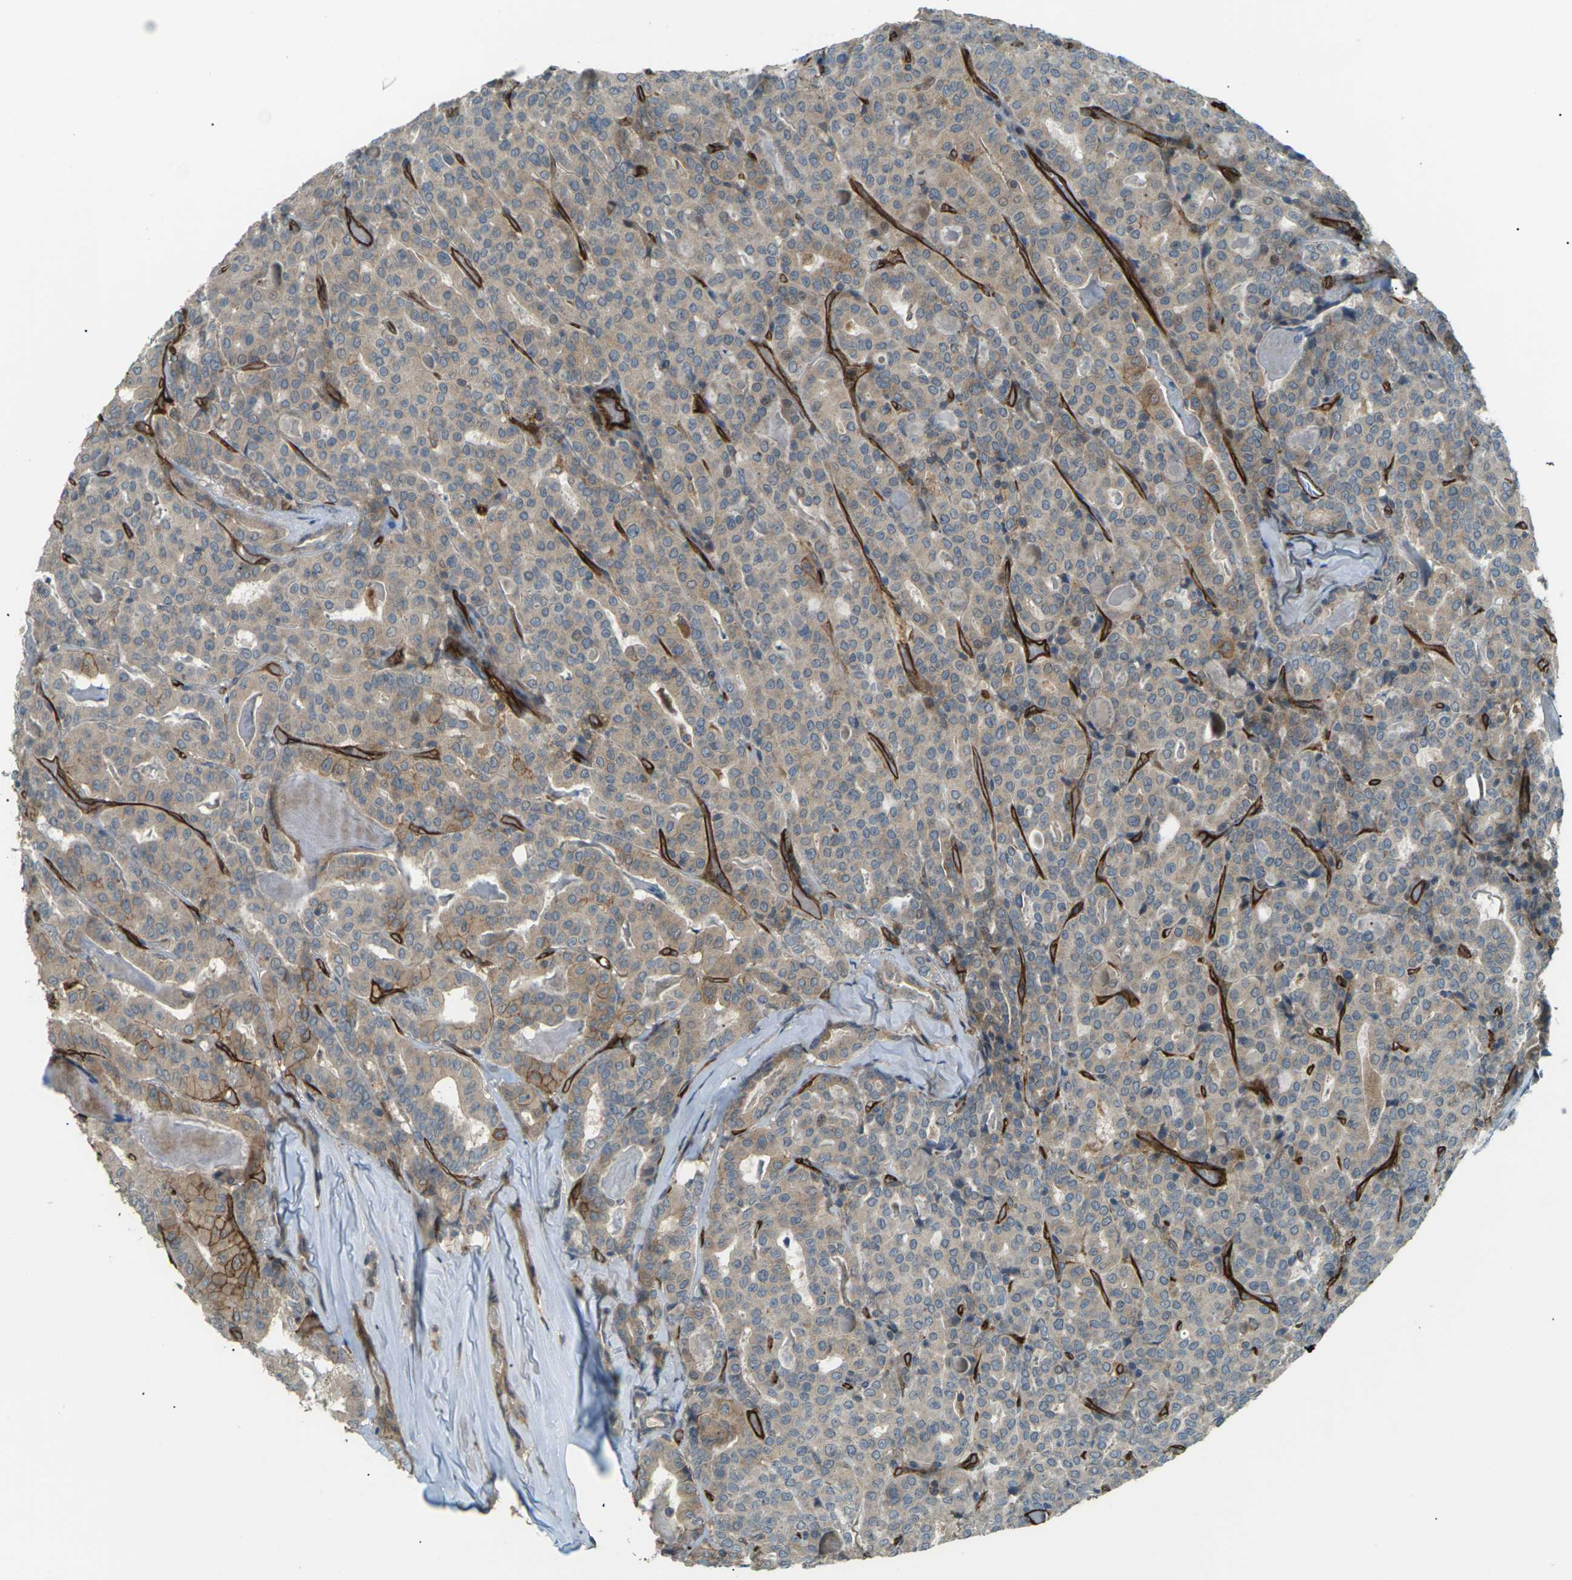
{"staining": {"intensity": "weak", "quantity": ">75%", "location": "cytoplasmic/membranous"}, "tissue": "thyroid cancer", "cell_type": "Tumor cells", "image_type": "cancer", "snomed": [{"axis": "morphology", "description": "Papillary adenocarcinoma, NOS"}, {"axis": "topography", "description": "Thyroid gland"}], "caption": "IHC of human thyroid cancer demonstrates low levels of weak cytoplasmic/membranous staining in approximately >75% of tumor cells. The staining is performed using DAB (3,3'-diaminobenzidine) brown chromogen to label protein expression. The nuclei are counter-stained blue using hematoxylin.", "gene": "S1PR1", "patient": {"sex": "female", "age": 42}}